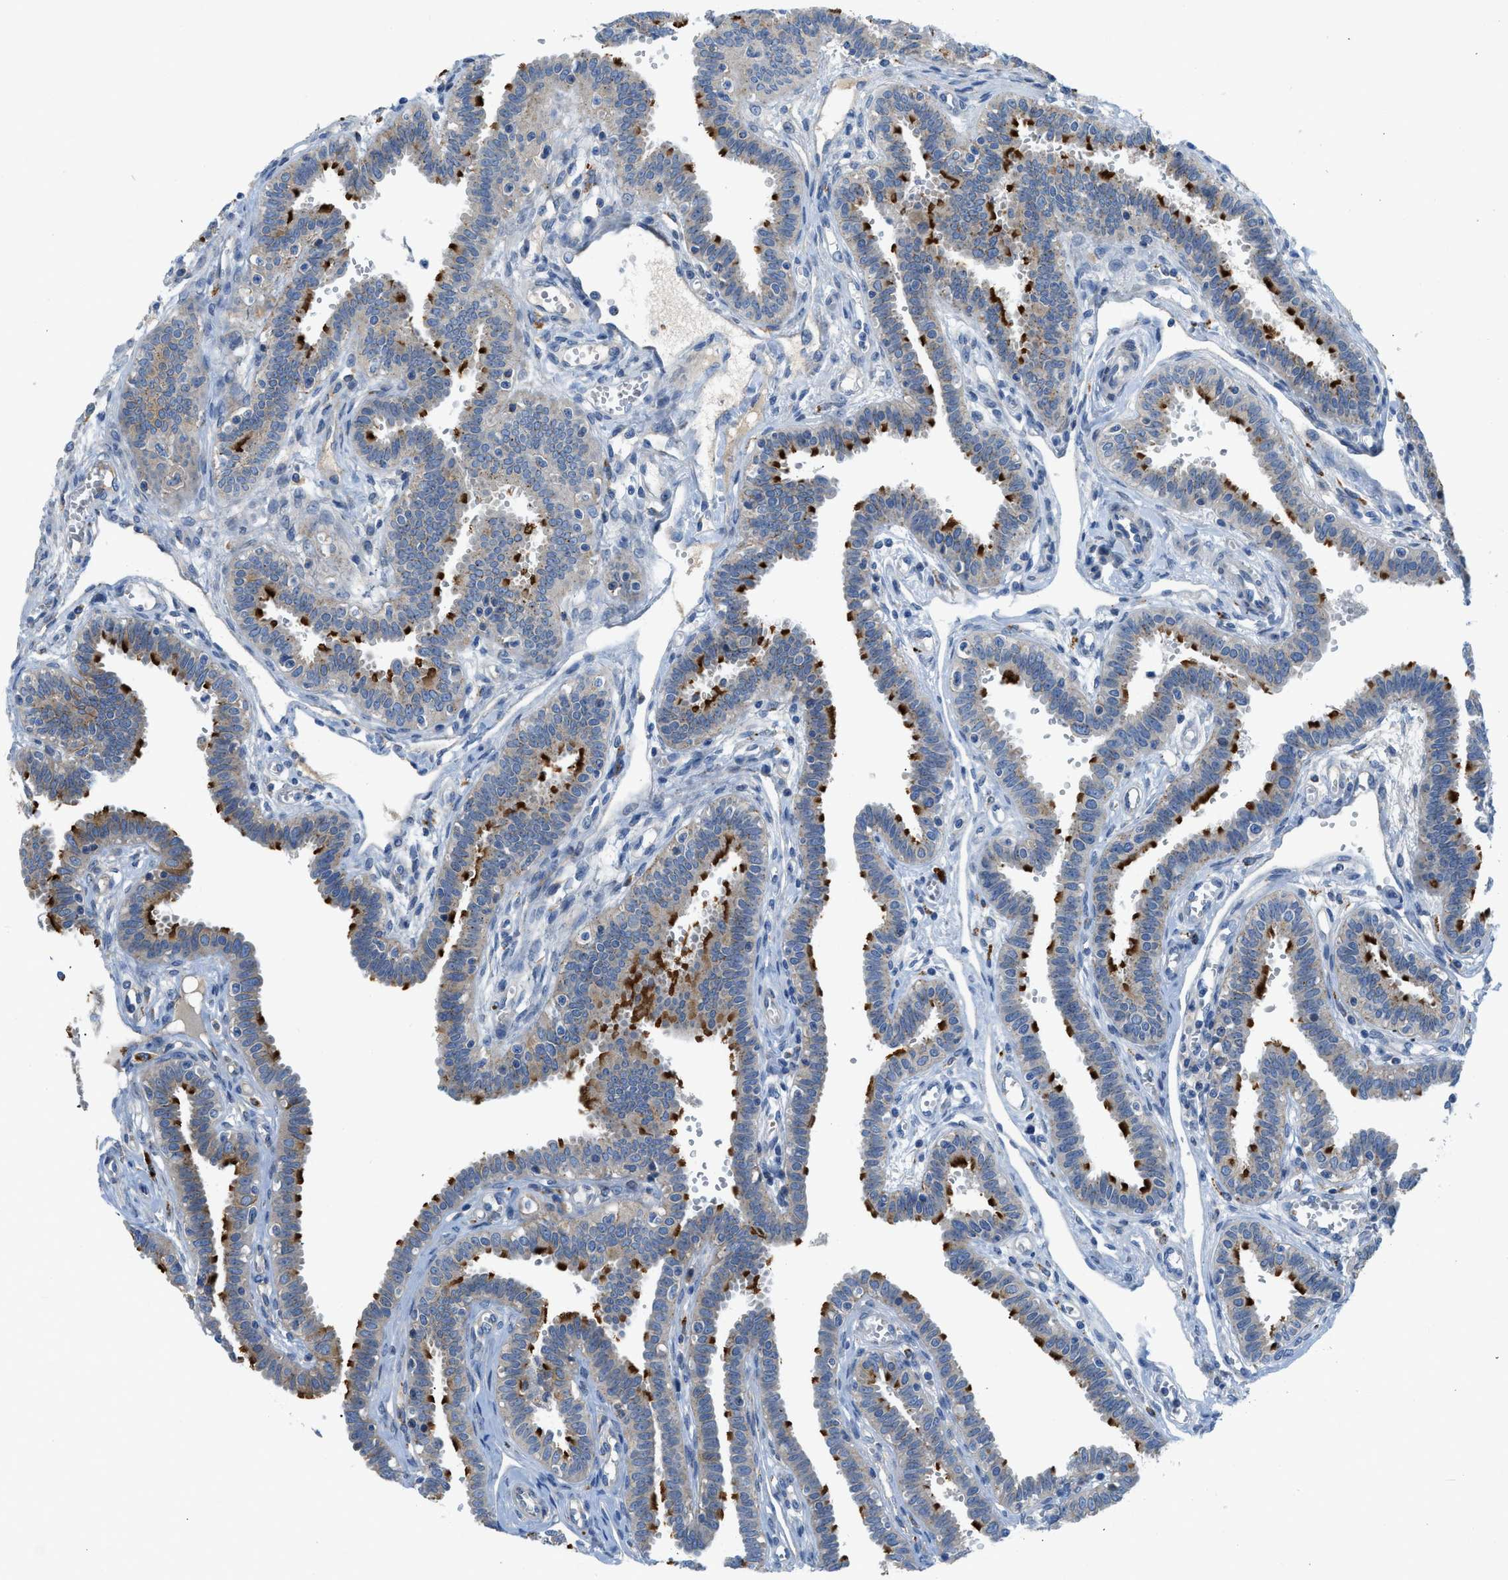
{"staining": {"intensity": "strong", "quantity": "25%-75%", "location": "cytoplasmic/membranous"}, "tissue": "fallopian tube", "cell_type": "Glandular cells", "image_type": "normal", "snomed": [{"axis": "morphology", "description": "Normal tissue, NOS"}, {"axis": "topography", "description": "Fallopian tube"}], "caption": "A high amount of strong cytoplasmic/membranous positivity is identified in about 25%-75% of glandular cells in unremarkable fallopian tube.", "gene": "TMEM248", "patient": {"sex": "female", "age": 32}}